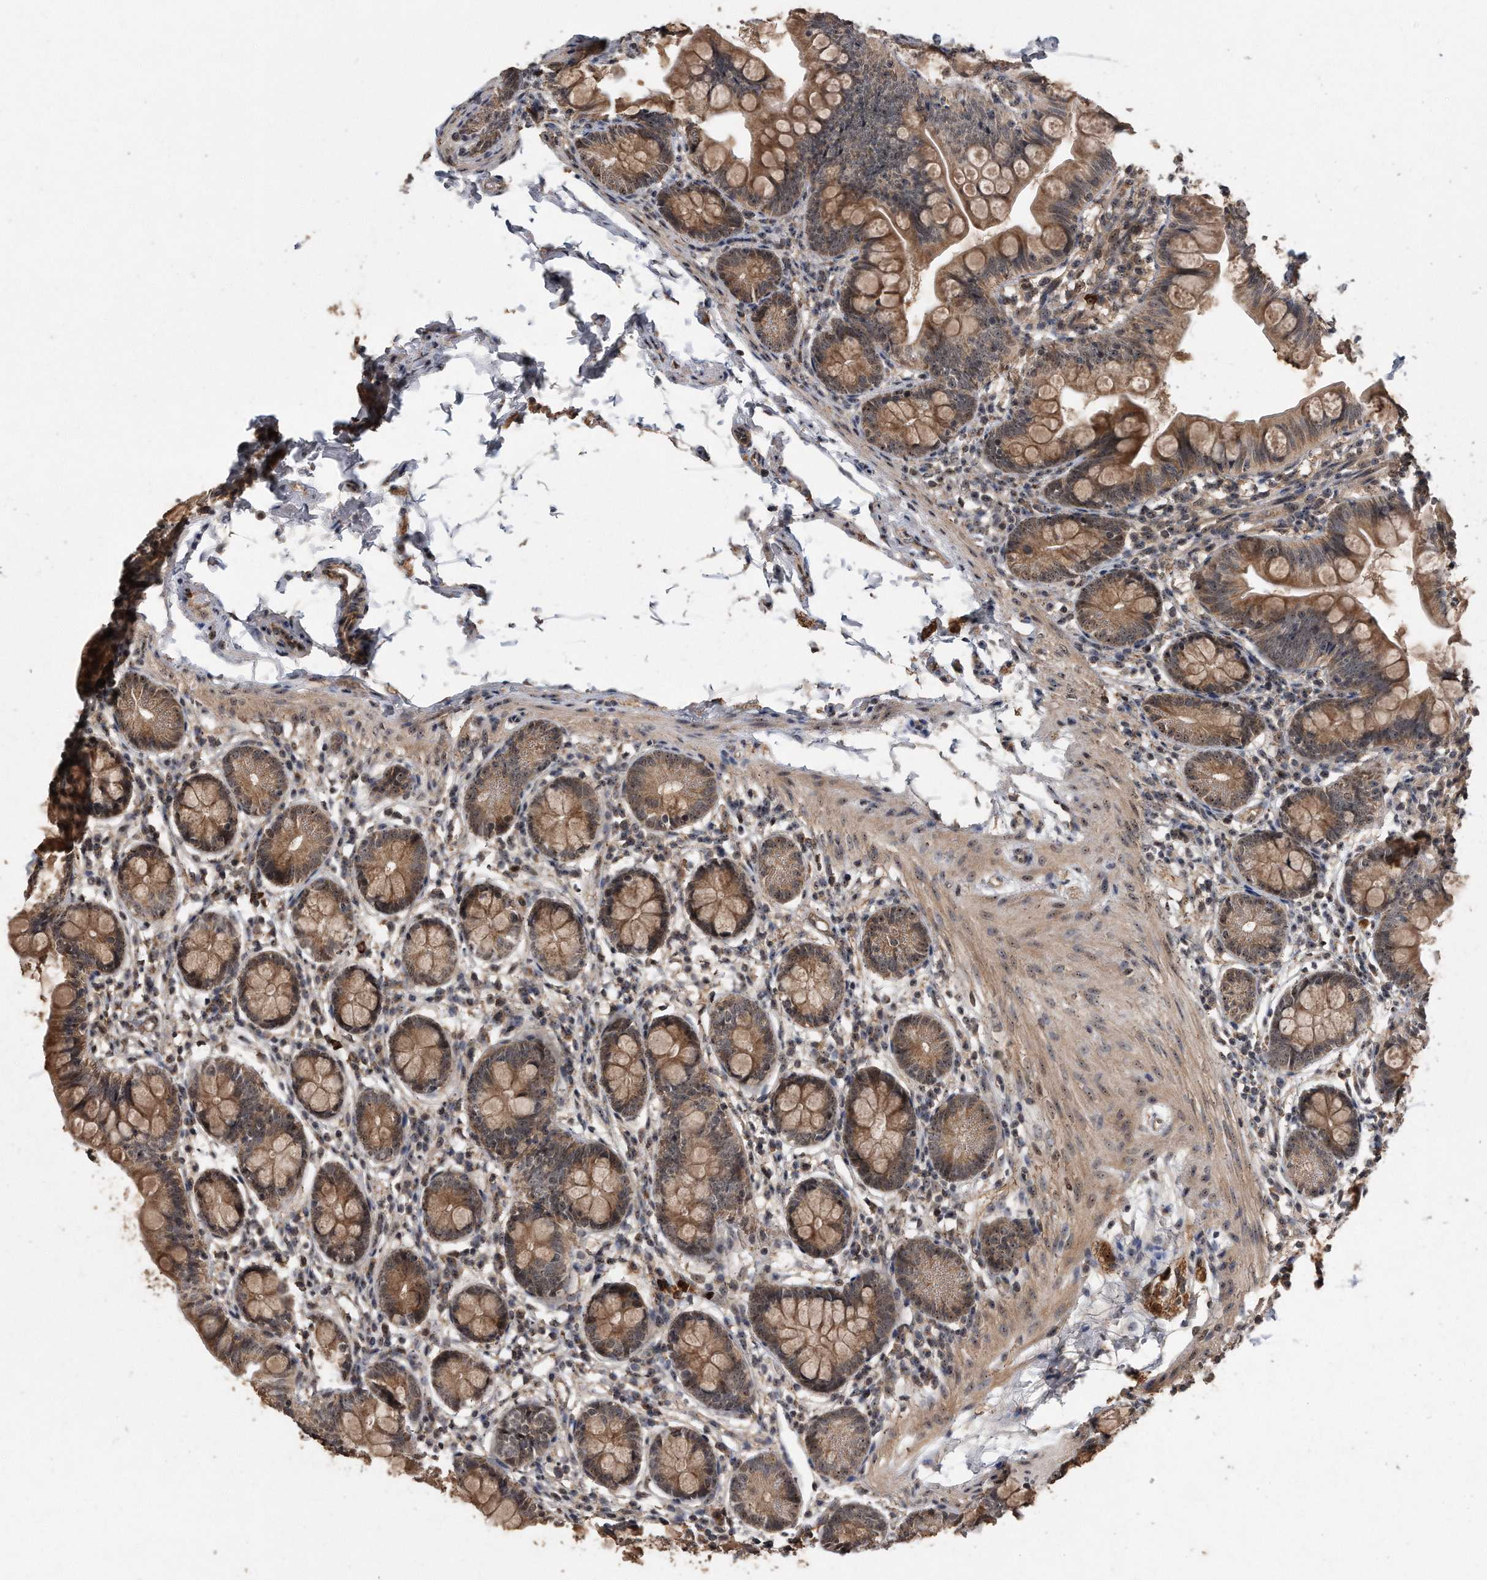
{"staining": {"intensity": "moderate", "quantity": ">75%", "location": "cytoplasmic/membranous,nuclear"}, "tissue": "small intestine", "cell_type": "Glandular cells", "image_type": "normal", "snomed": [{"axis": "morphology", "description": "Normal tissue, NOS"}, {"axis": "topography", "description": "Small intestine"}], "caption": "This micrograph reveals immunohistochemistry staining of normal human small intestine, with medium moderate cytoplasmic/membranous,nuclear staining in about >75% of glandular cells.", "gene": "PELO", "patient": {"sex": "male", "age": 7}}